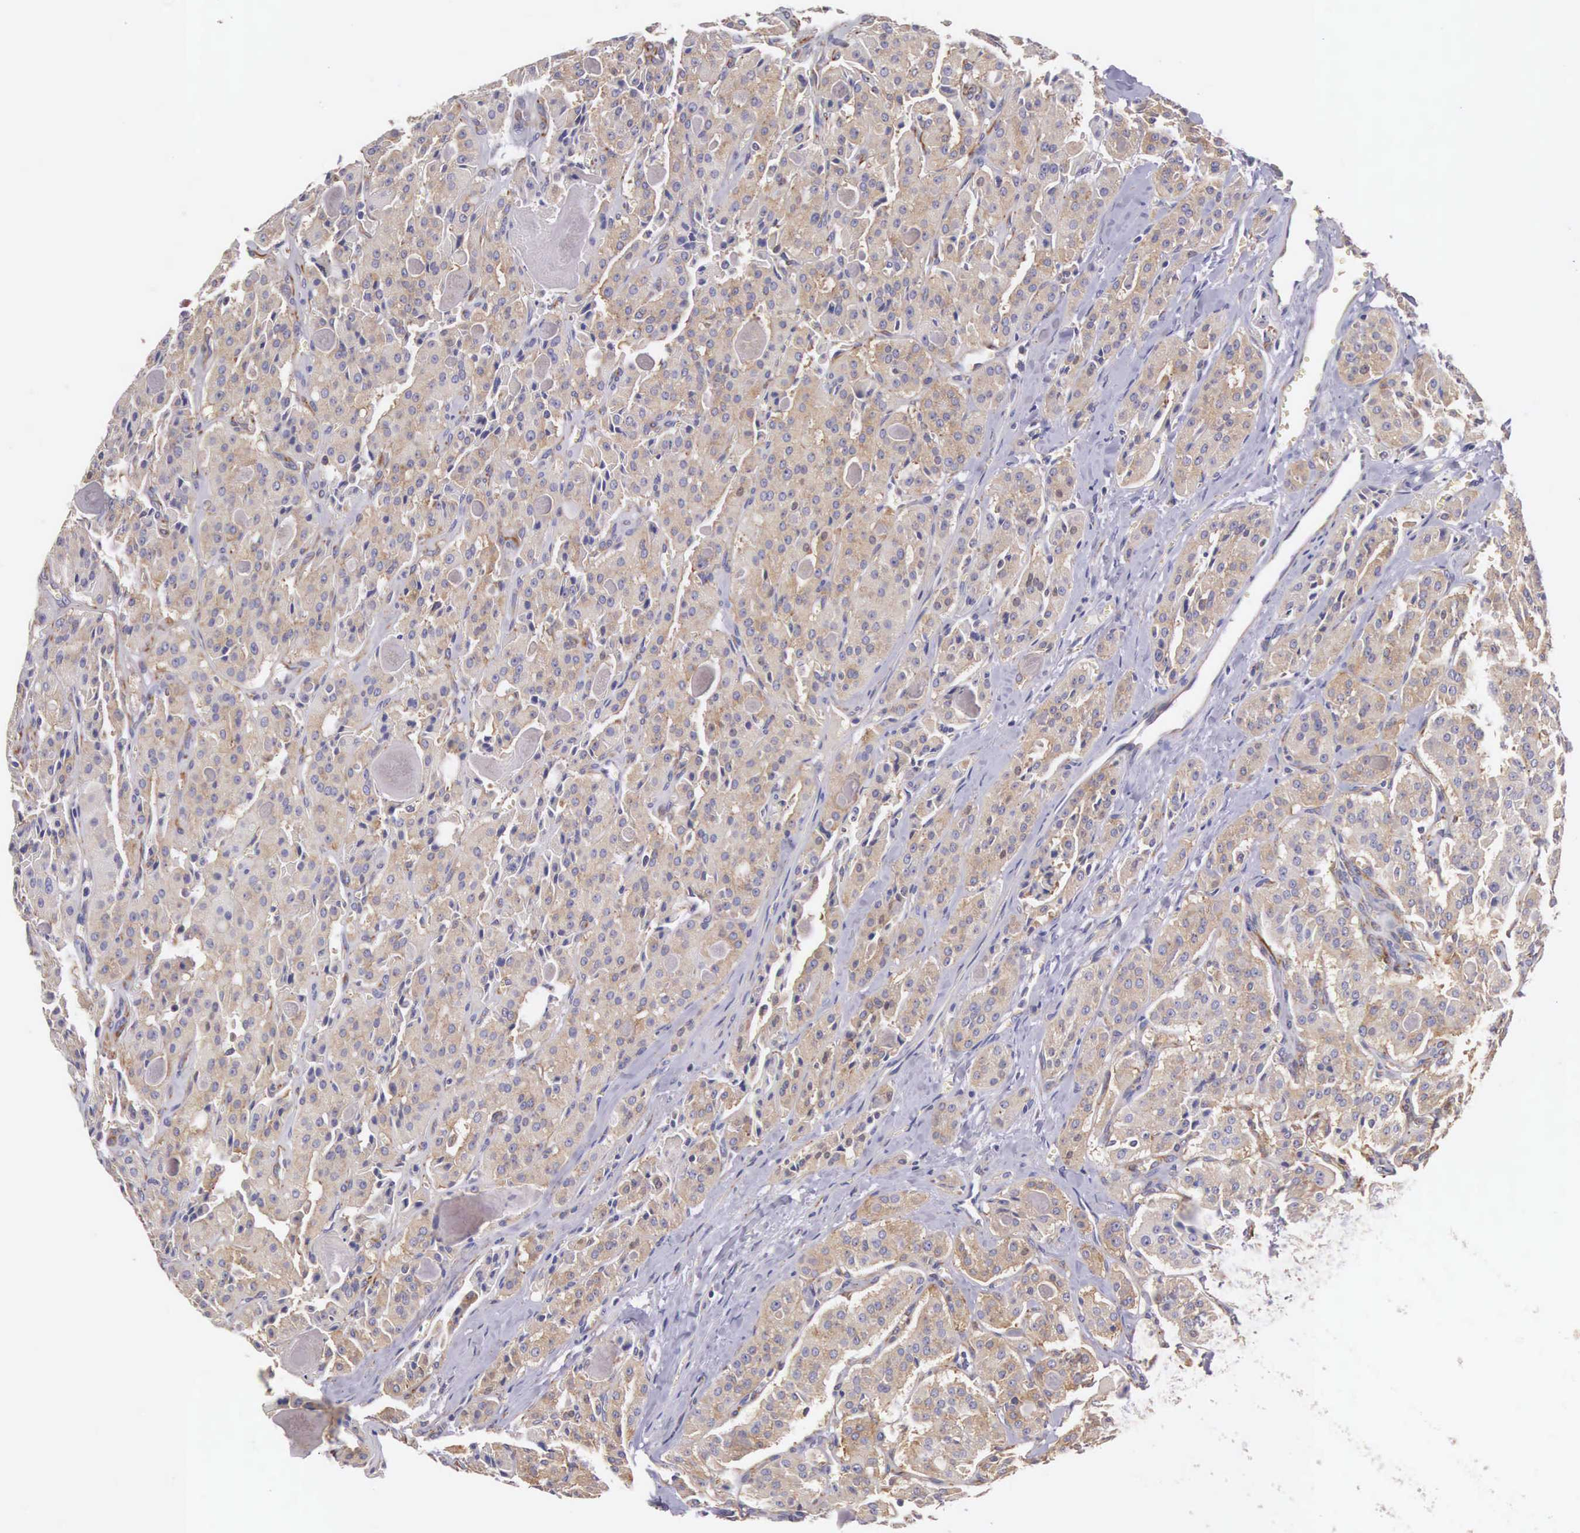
{"staining": {"intensity": "weak", "quantity": ">75%", "location": "cytoplasmic/membranous"}, "tissue": "thyroid cancer", "cell_type": "Tumor cells", "image_type": "cancer", "snomed": [{"axis": "morphology", "description": "Carcinoma, NOS"}, {"axis": "topography", "description": "Thyroid gland"}], "caption": "An immunohistochemistry image of tumor tissue is shown. Protein staining in brown highlights weak cytoplasmic/membranous positivity in thyroid cancer within tumor cells.", "gene": "OSBPL3", "patient": {"sex": "male", "age": 76}}